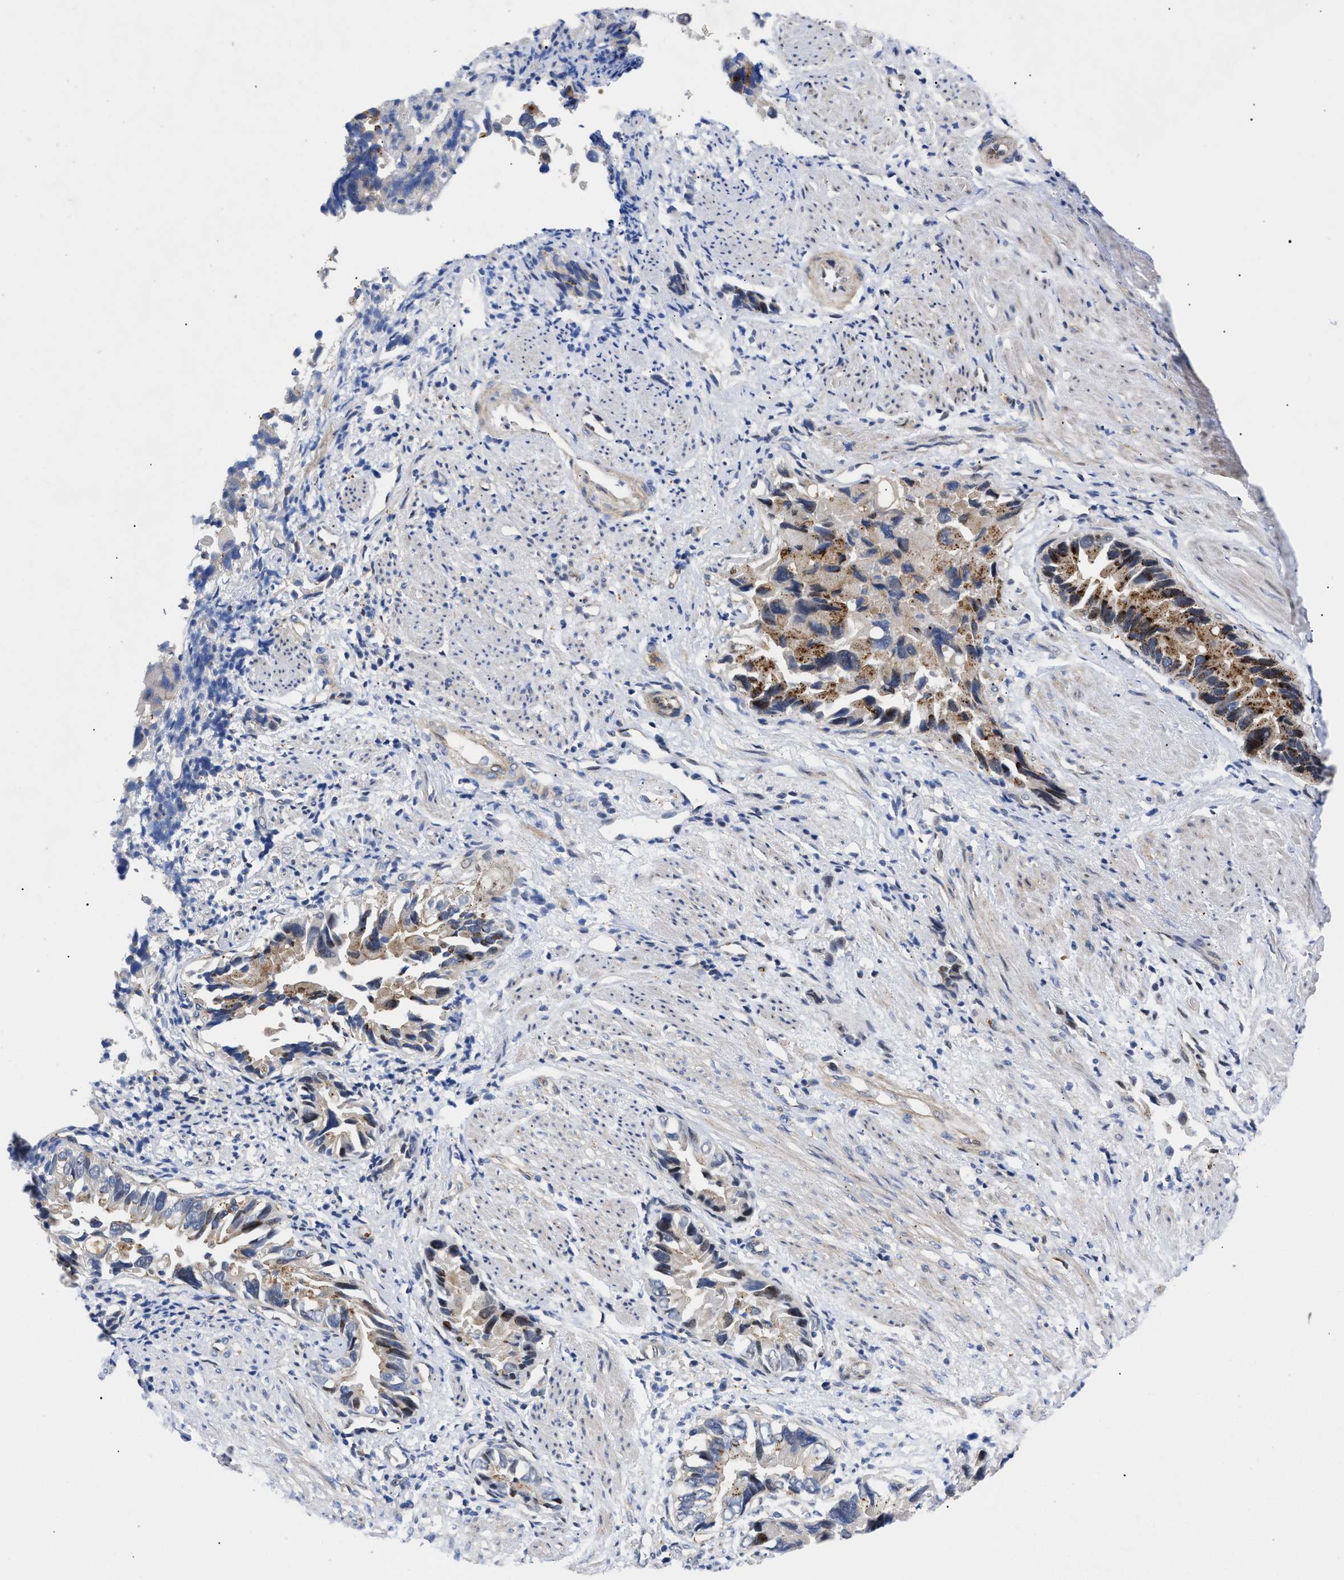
{"staining": {"intensity": "negative", "quantity": "none", "location": "none"}, "tissue": "liver cancer", "cell_type": "Tumor cells", "image_type": "cancer", "snomed": [{"axis": "morphology", "description": "Cholangiocarcinoma"}, {"axis": "topography", "description": "Liver"}], "caption": "Immunohistochemistry (IHC) photomicrograph of neoplastic tissue: liver cancer stained with DAB (3,3'-diaminobenzidine) exhibits no significant protein positivity in tumor cells.", "gene": "SFXN5", "patient": {"sex": "female", "age": 79}}